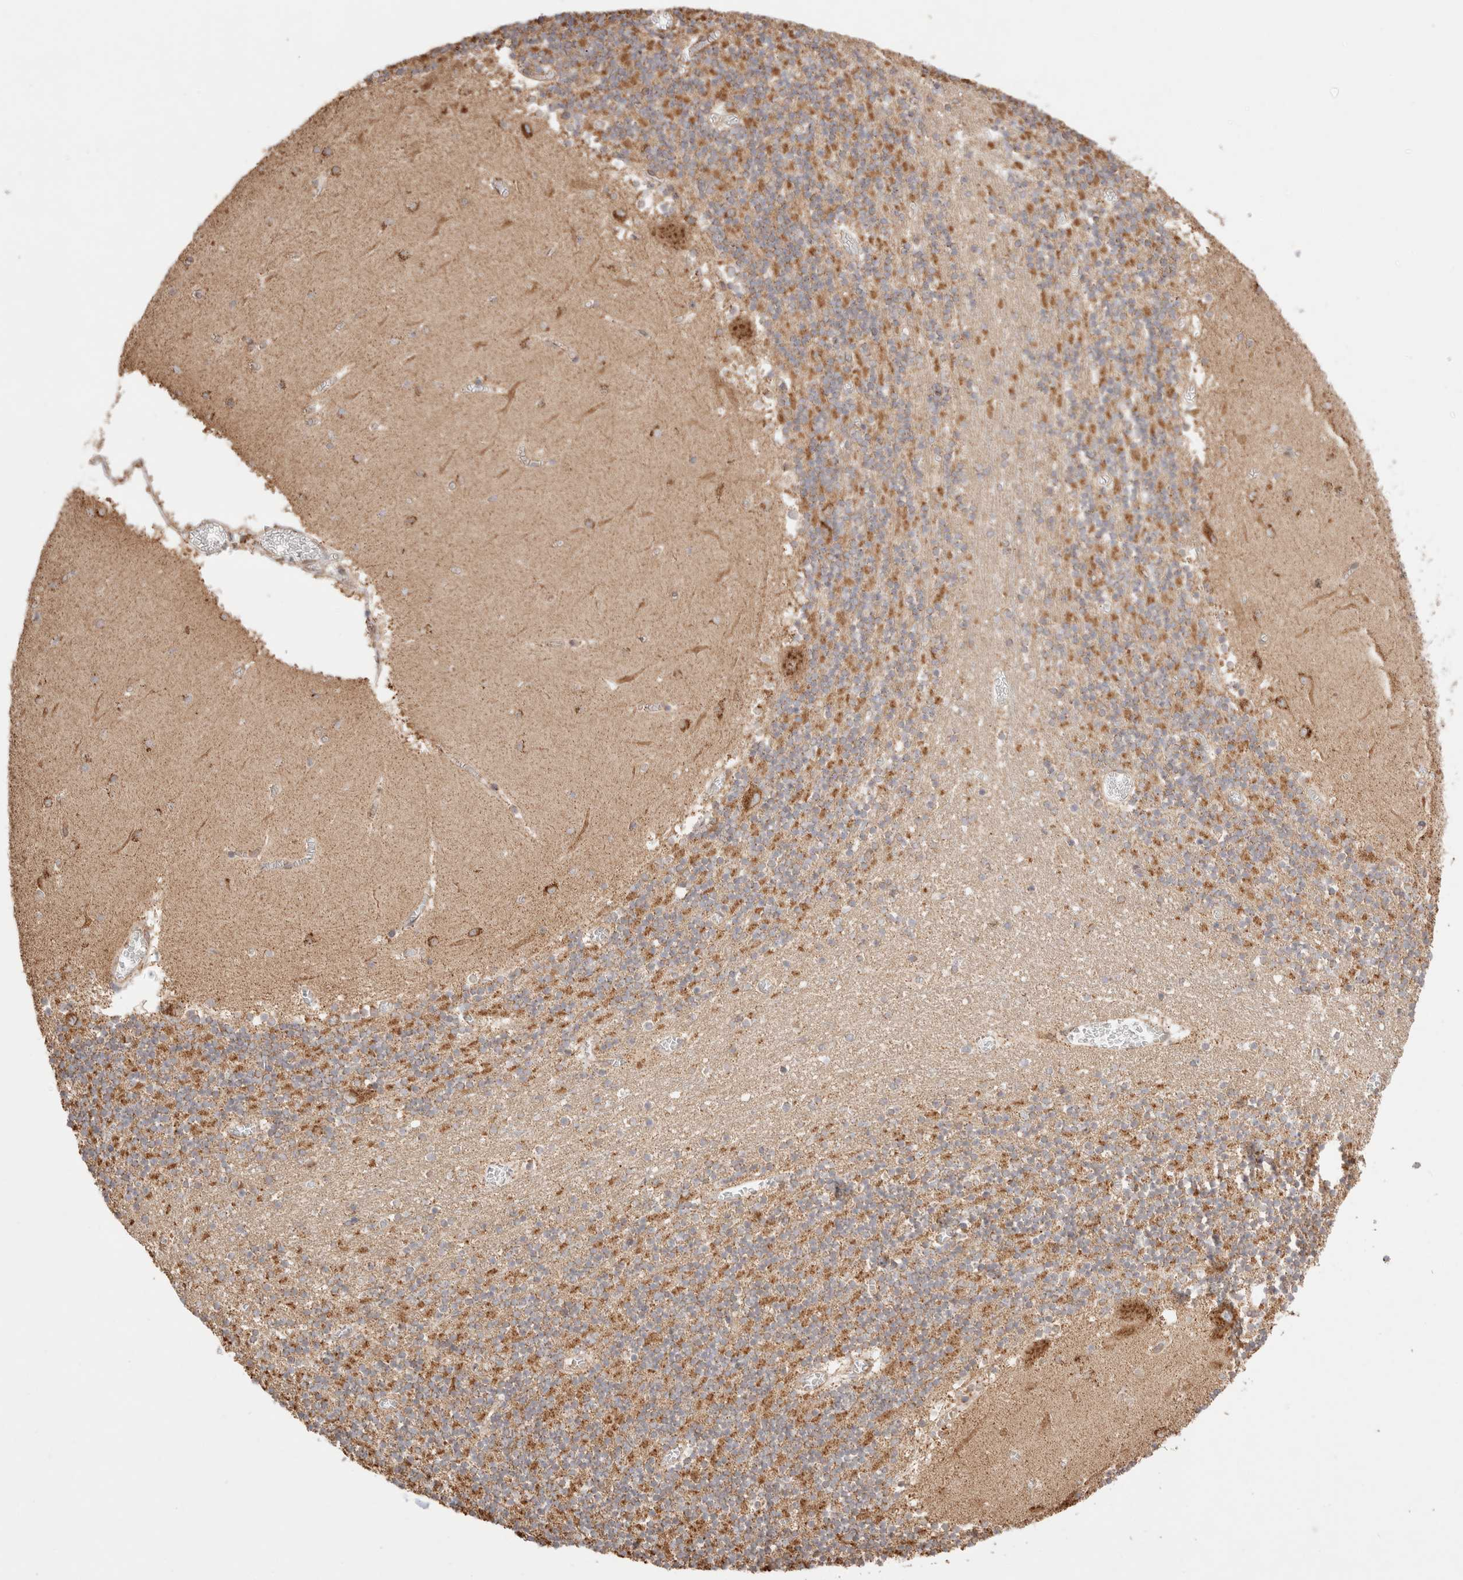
{"staining": {"intensity": "moderate", "quantity": "<25%", "location": "cytoplasmic/membranous"}, "tissue": "cerebellum", "cell_type": "Cells in granular layer", "image_type": "normal", "snomed": [{"axis": "morphology", "description": "Normal tissue, NOS"}, {"axis": "topography", "description": "Cerebellum"}], "caption": "Immunohistochemistry (IHC) histopathology image of benign human cerebellum stained for a protein (brown), which reveals low levels of moderate cytoplasmic/membranous expression in about <25% of cells in granular layer.", "gene": "TMPPE", "patient": {"sex": "female", "age": 28}}